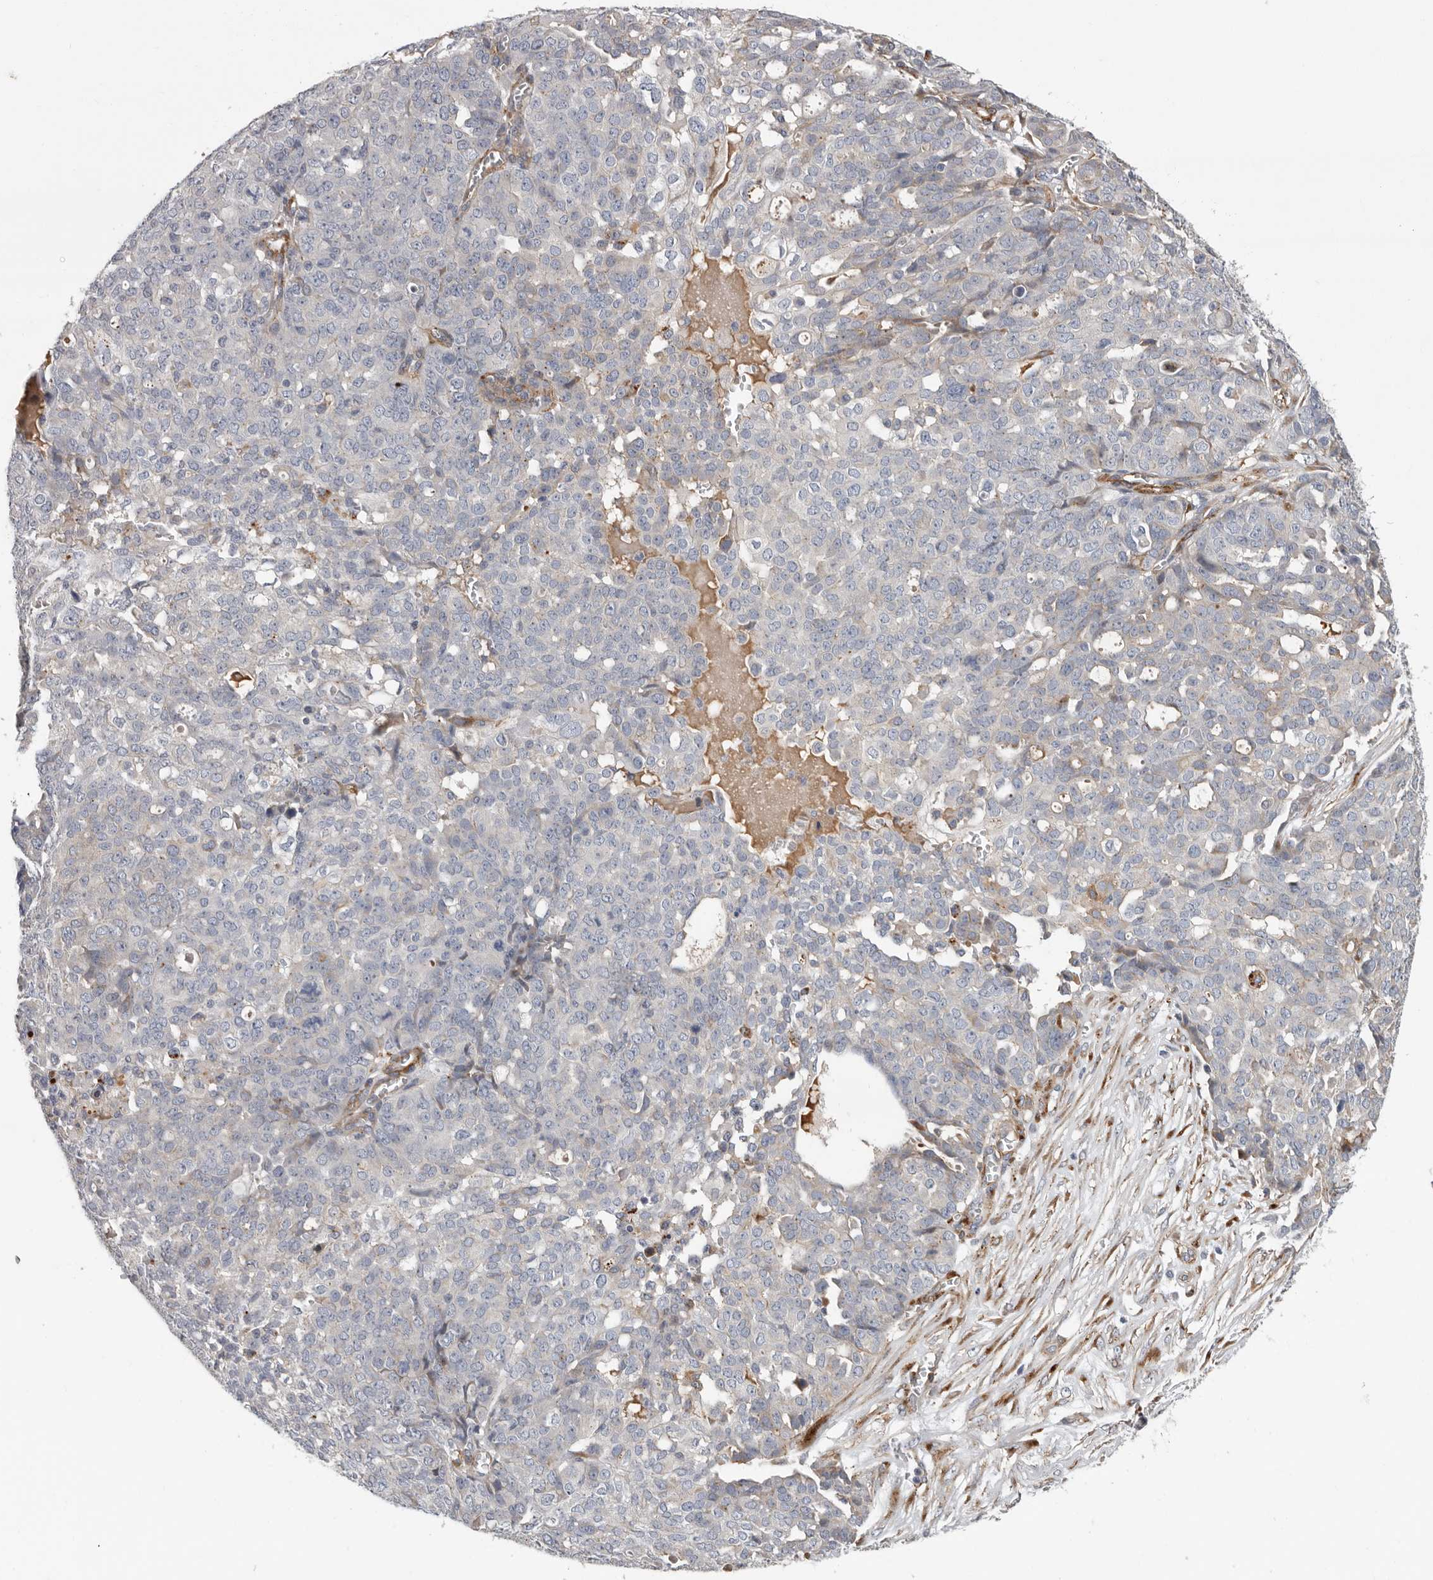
{"staining": {"intensity": "negative", "quantity": "none", "location": "none"}, "tissue": "ovarian cancer", "cell_type": "Tumor cells", "image_type": "cancer", "snomed": [{"axis": "morphology", "description": "Cystadenocarcinoma, serous, NOS"}, {"axis": "topography", "description": "Soft tissue"}, {"axis": "topography", "description": "Ovary"}], "caption": "Ovarian cancer stained for a protein using immunohistochemistry (IHC) exhibits no positivity tumor cells.", "gene": "ATXN3L", "patient": {"sex": "female", "age": 57}}